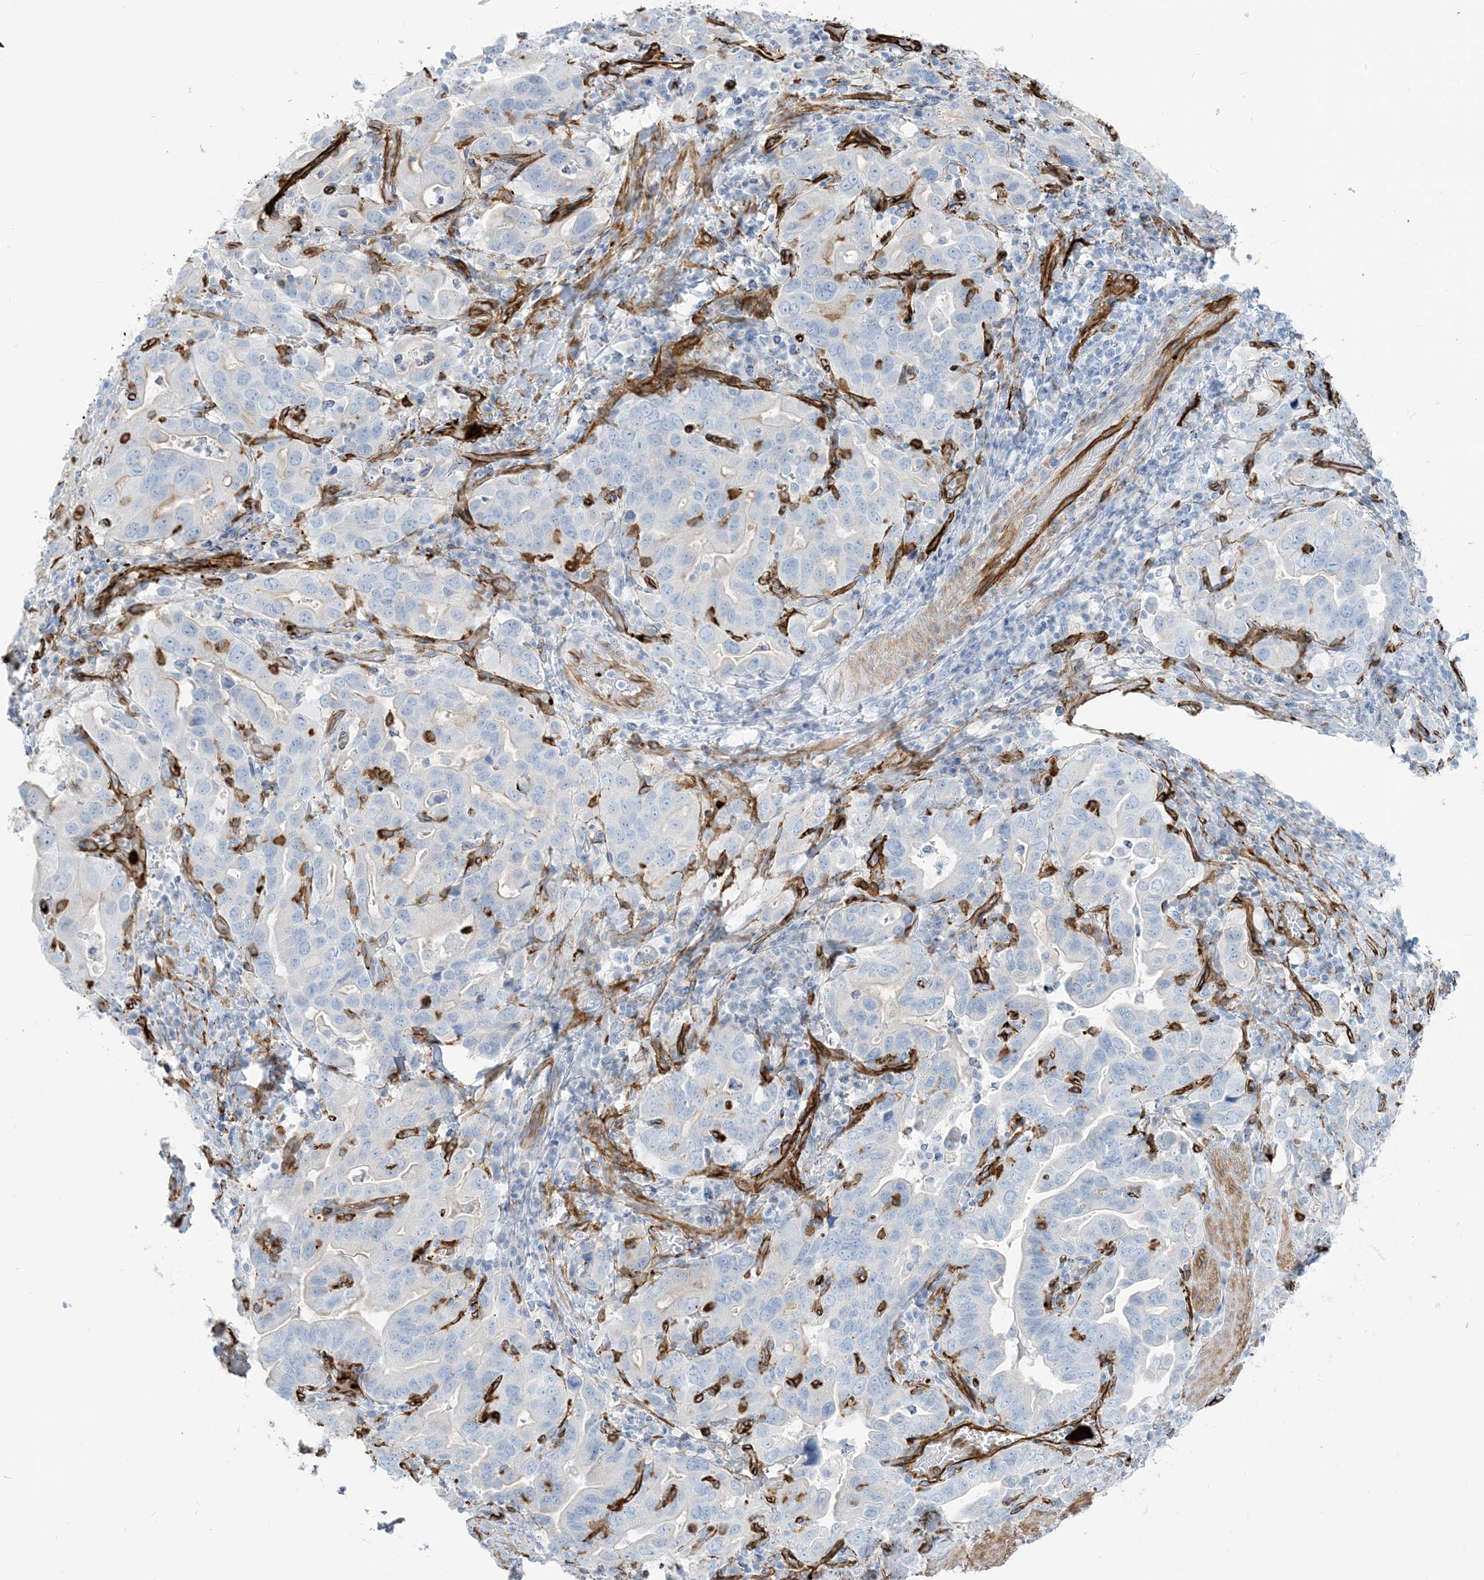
{"staining": {"intensity": "weak", "quantity": "<25%", "location": "cytoplasmic/membranous"}, "tissue": "stomach cancer", "cell_type": "Tumor cells", "image_type": "cancer", "snomed": [{"axis": "morphology", "description": "Adenocarcinoma, NOS"}, {"axis": "topography", "description": "Stomach, upper"}], "caption": "The image exhibits no significant expression in tumor cells of stomach cancer.", "gene": "EPS8L3", "patient": {"sex": "male", "age": 62}}